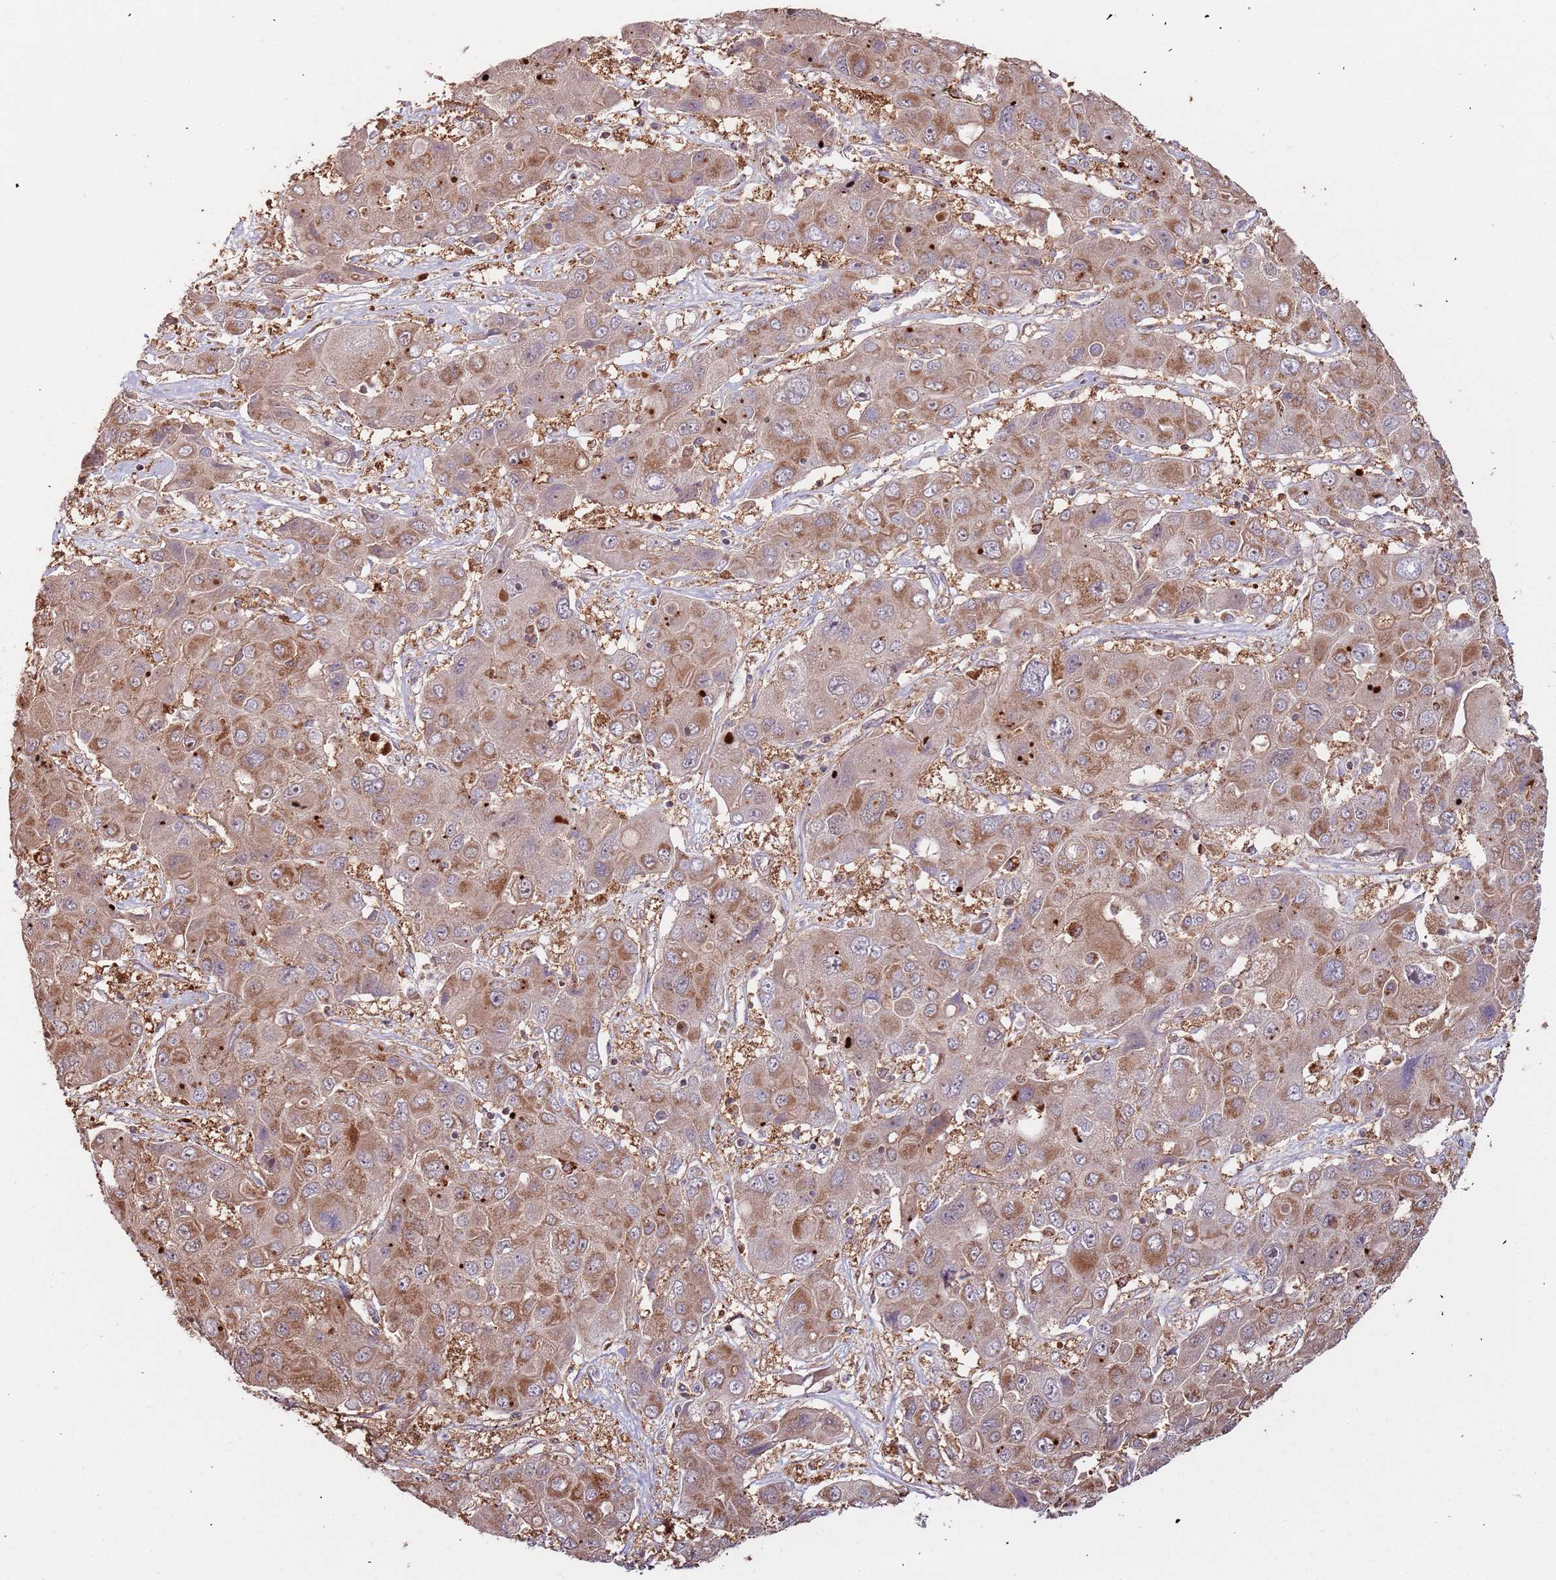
{"staining": {"intensity": "moderate", "quantity": ">75%", "location": "cytoplasmic/membranous"}, "tissue": "liver cancer", "cell_type": "Tumor cells", "image_type": "cancer", "snomed": [{"axis": "morphology", "description": "Cholangiocarcinoma"}, {"axis": "topography", "description": "Liver"}], "caption": "Liver cancer (cholangiocarcinoma) stained with a protein marker shows moderate staining in tumor cells.", "gene": "IL17RD", "patient": {"sex": "male", "age": 67}}